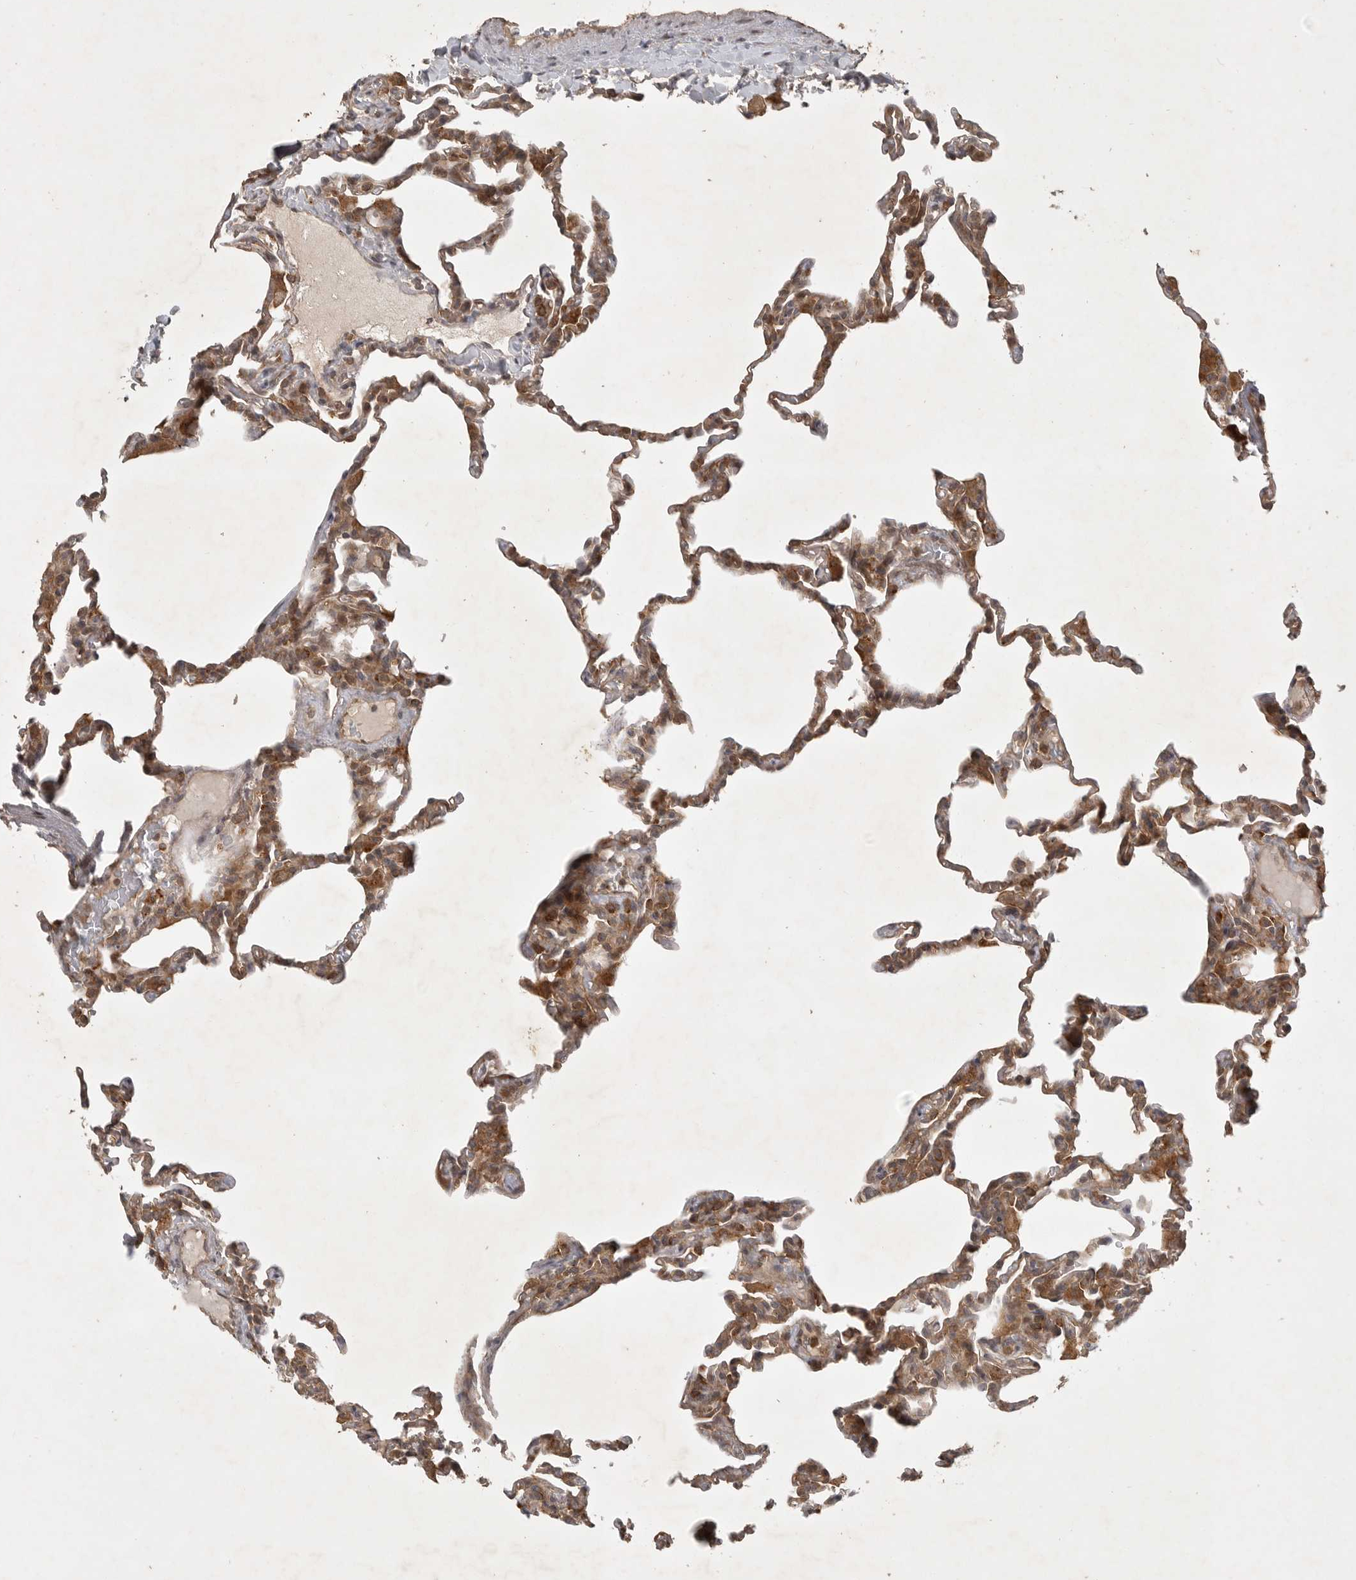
{"staining": {"intensity": "moderate", "quantity": "25%-75%", "location": "cytoplasmic/membranous"}, "tissue": "lung", "cell_type": "Alveolar cells", "image_type": "normal", "snomed": [{"axis": "morphology", "description": "Normal tissue, NOS"}, {"axis": "topography", "description": "Lung"}], "caption": "A high-resolution micrograph shows immunohistochemistry (IHC) staining of benign lung, which exhibits moderate cytoplasmic/membranous staining in about 25%-75% of alveolar cells.", "gene": "ZNF232", "patient": {"sex": "male", "age": 20}}